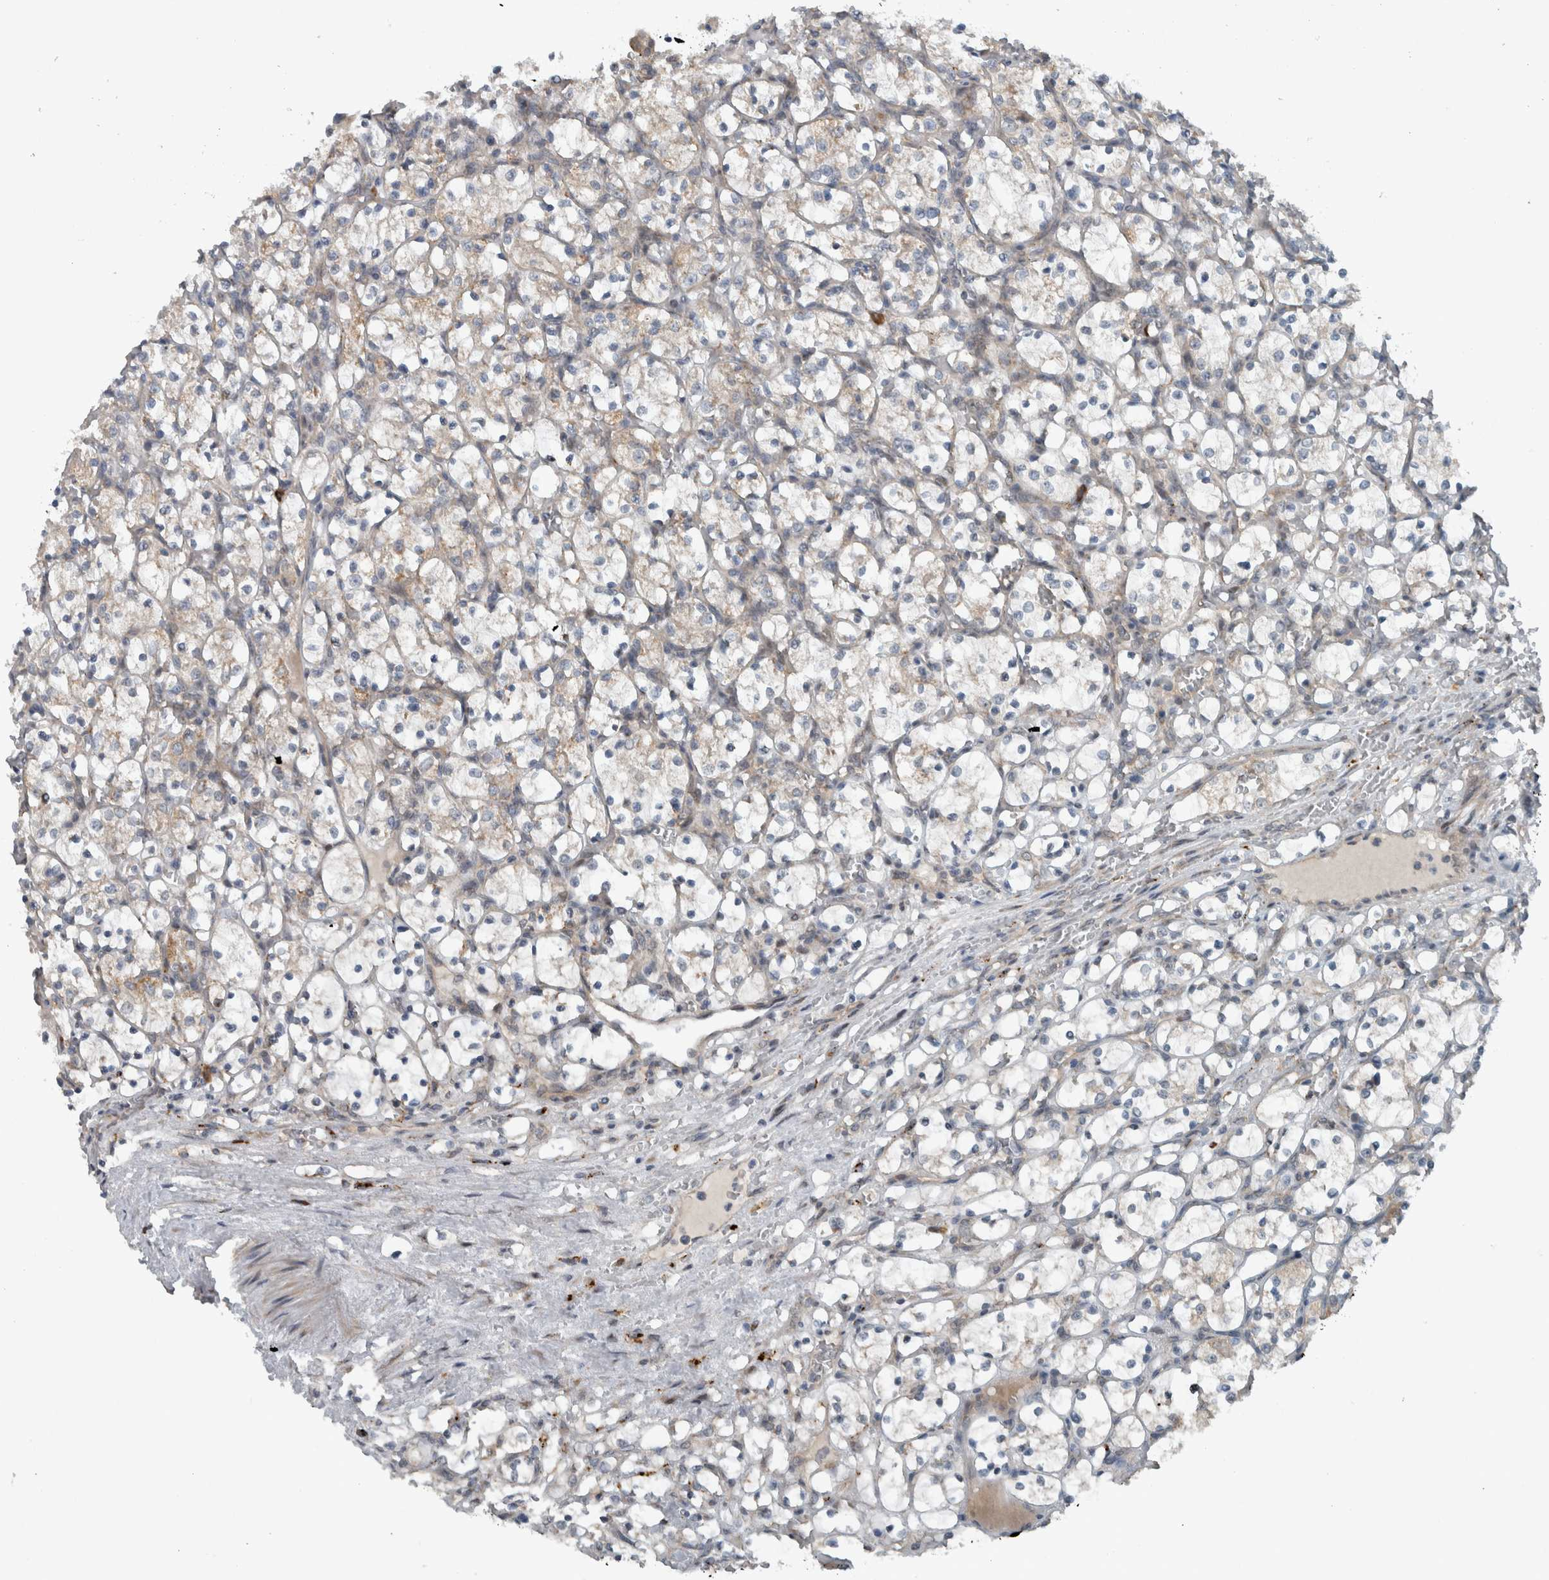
{"staining": {"intensity": "weak", "quantity": "<25%", "location": "cytoplasmic/membranous"}, "tissue": "renal cancer", "cell_type": "Tumor cells", "image_type": "cancer", "snomed": [{"axis": "morphology", "description": "Adenocarcinoma, NOS"}, {"axis": "topography", "description": "Kidney"}], "caption": "An image of adenocarcinoma (renal) stained for a protein reveals no brown staining in tumor cells. (DAB (3,3'-diaminobenzidine) immunohistochemistry, high magnification).", "gene": "GBA2", "patient": {"sex": "female", "age": 69}}